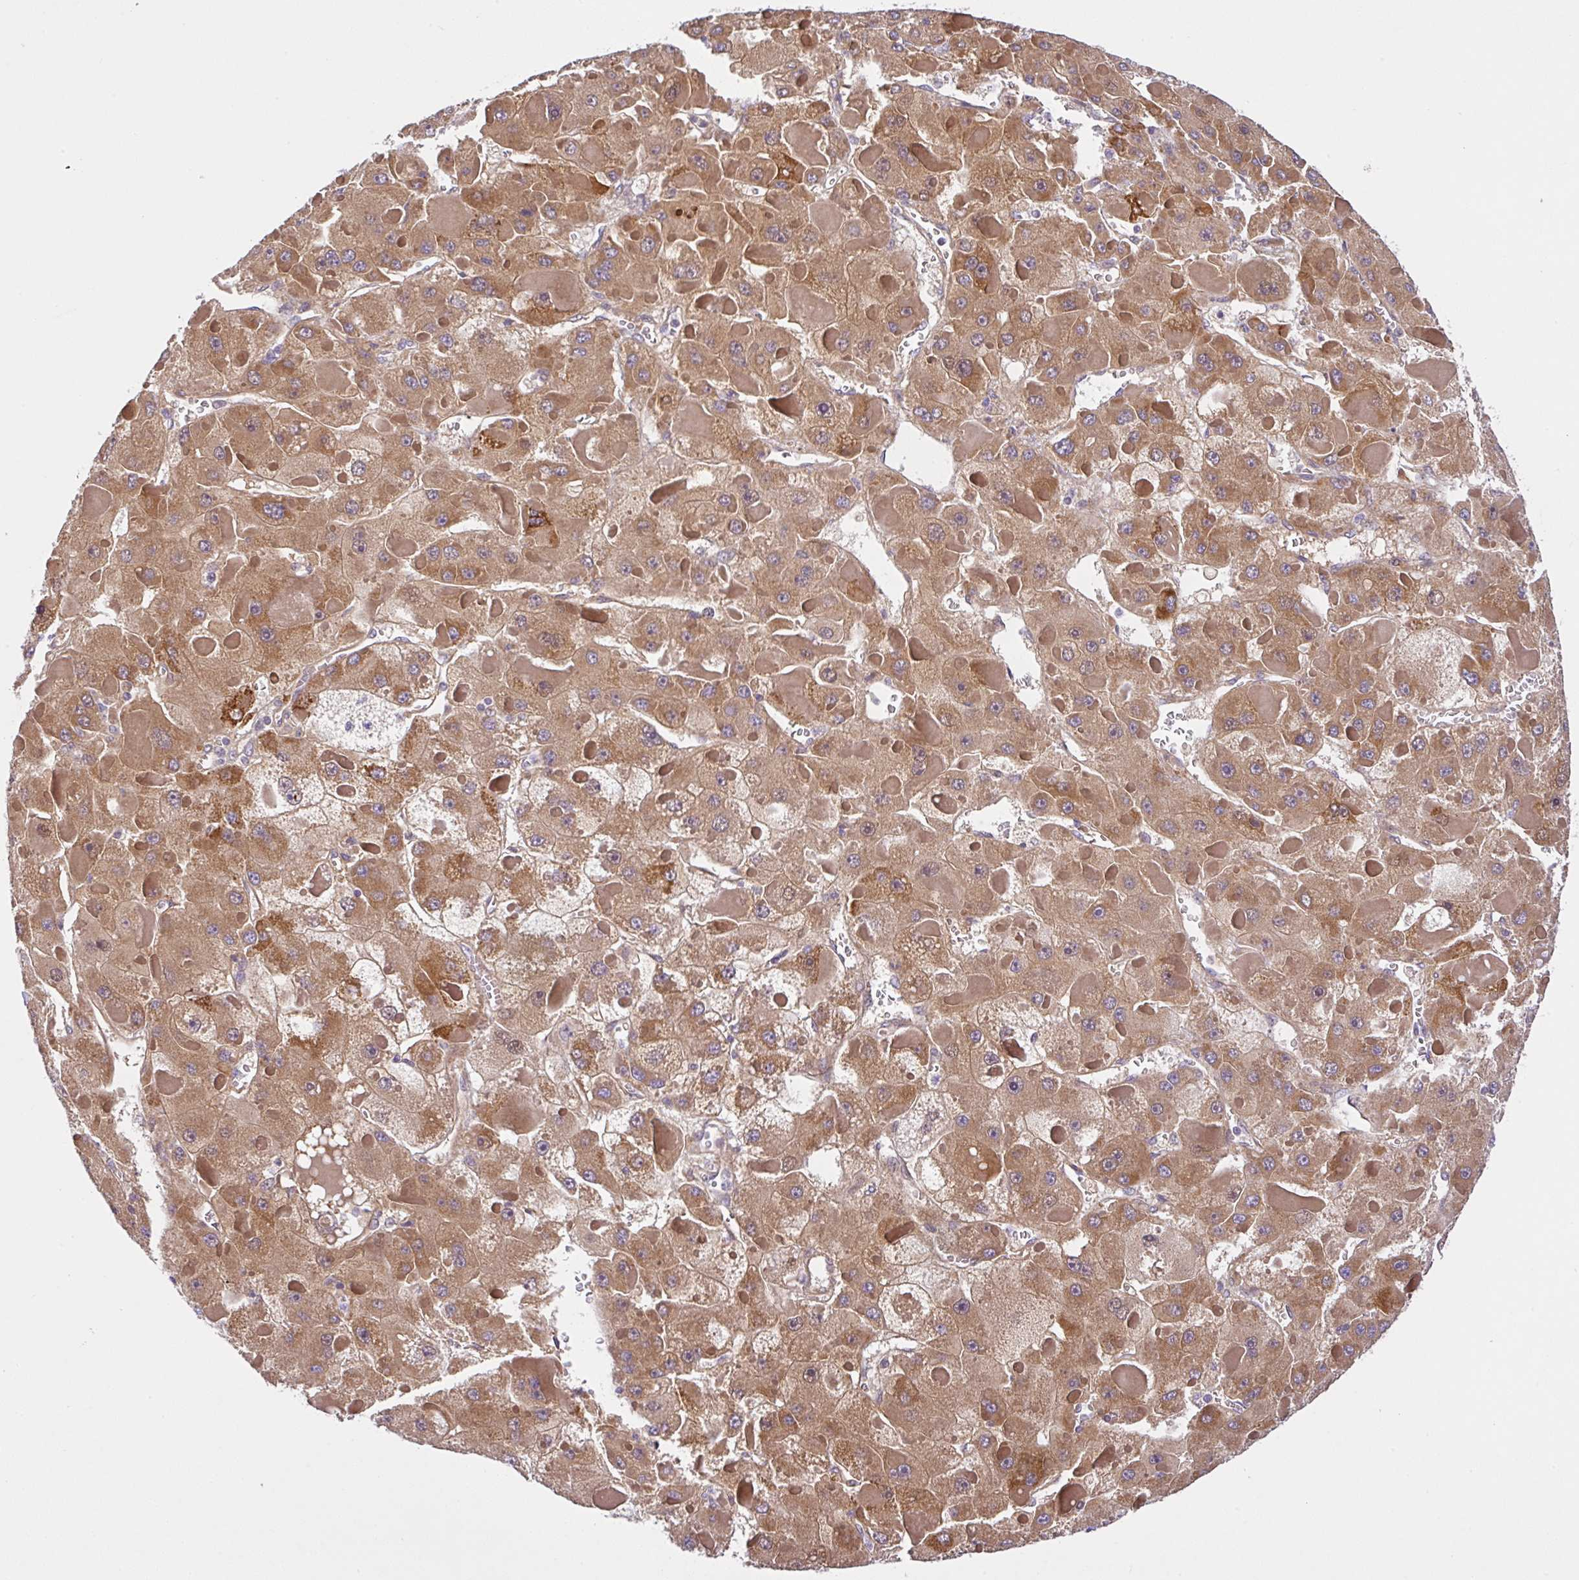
{"staining": {"intensity": "moderate", "quantity": ">75%", "location": "cytoplasmic/membranous"}, "tissue": "liver cancer", "cell_type": "Tumor cells", "image_type": "cancer", "snomed": [{"axis": "morphology", "description": "Carcinoma, Hepatocellular, NOS"}, {"axis": "topography", "description": "Liver"}], "caption": "A brown stain labels moderate cytoplasmic/membranous staining of a protein in liver cancer tumor cells.", "gene": "UBE4A", "patient": {"sex": "female", "age": 73}}